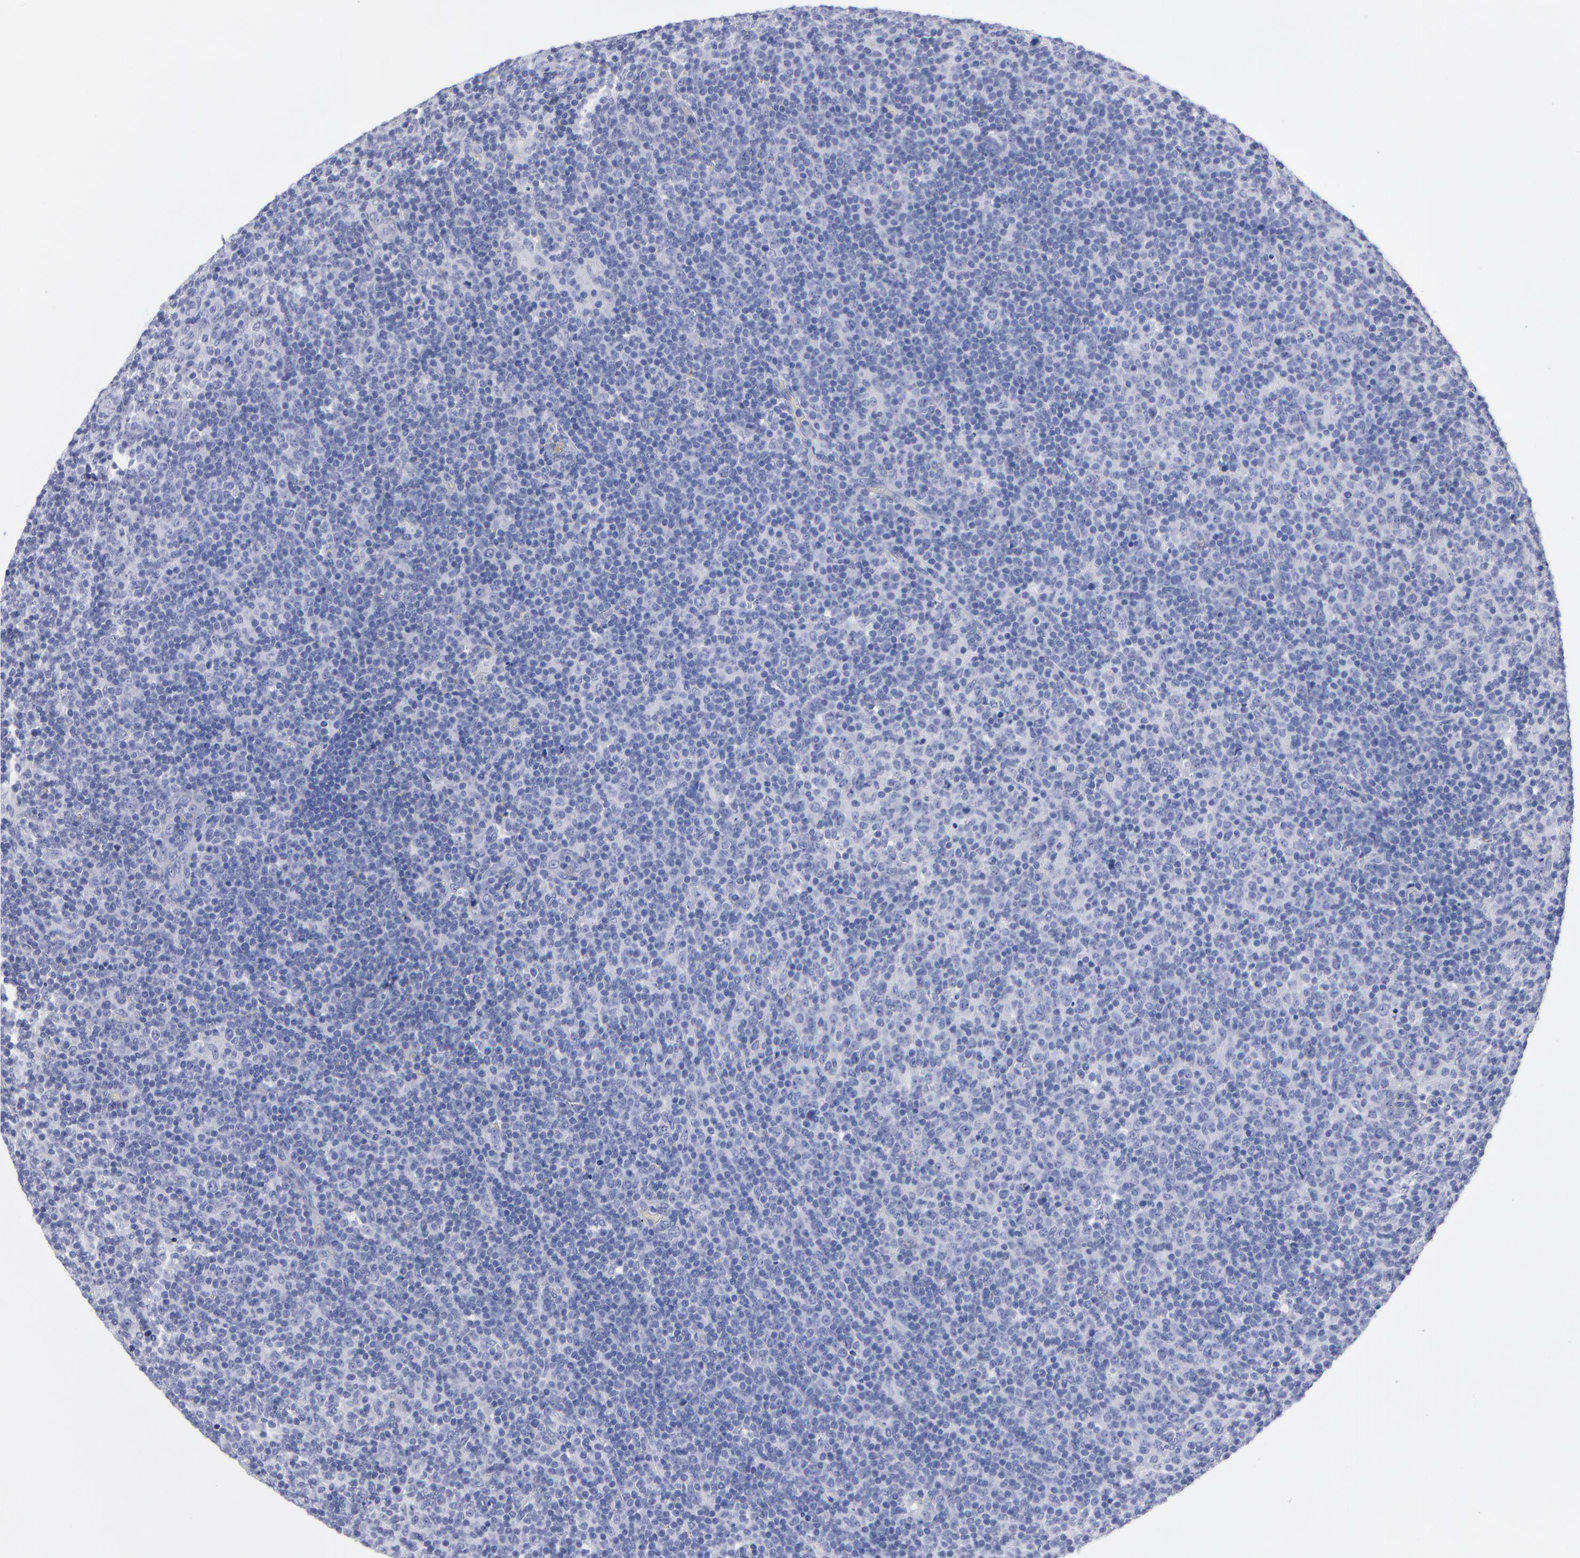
{"staining": {"intensity": "negative", "quantity": "none", "location": "none"}, "tissue": "lymphoma", "cell_type": "Tumor cells", "image_type": "cancer", "snomed": [{"axis": "morphology", "description": "Malignant lymphoma, non-Hodgkin's type, Low grade"}, {"axis": "topography", "description": "Lymph node"}], "caption": "This is a micrograph of IHC staining of lymphoma, which shows no positivity in tumor cells.", "gene": "CNTN3", "patient": {"sex": "male", "age": 70}}